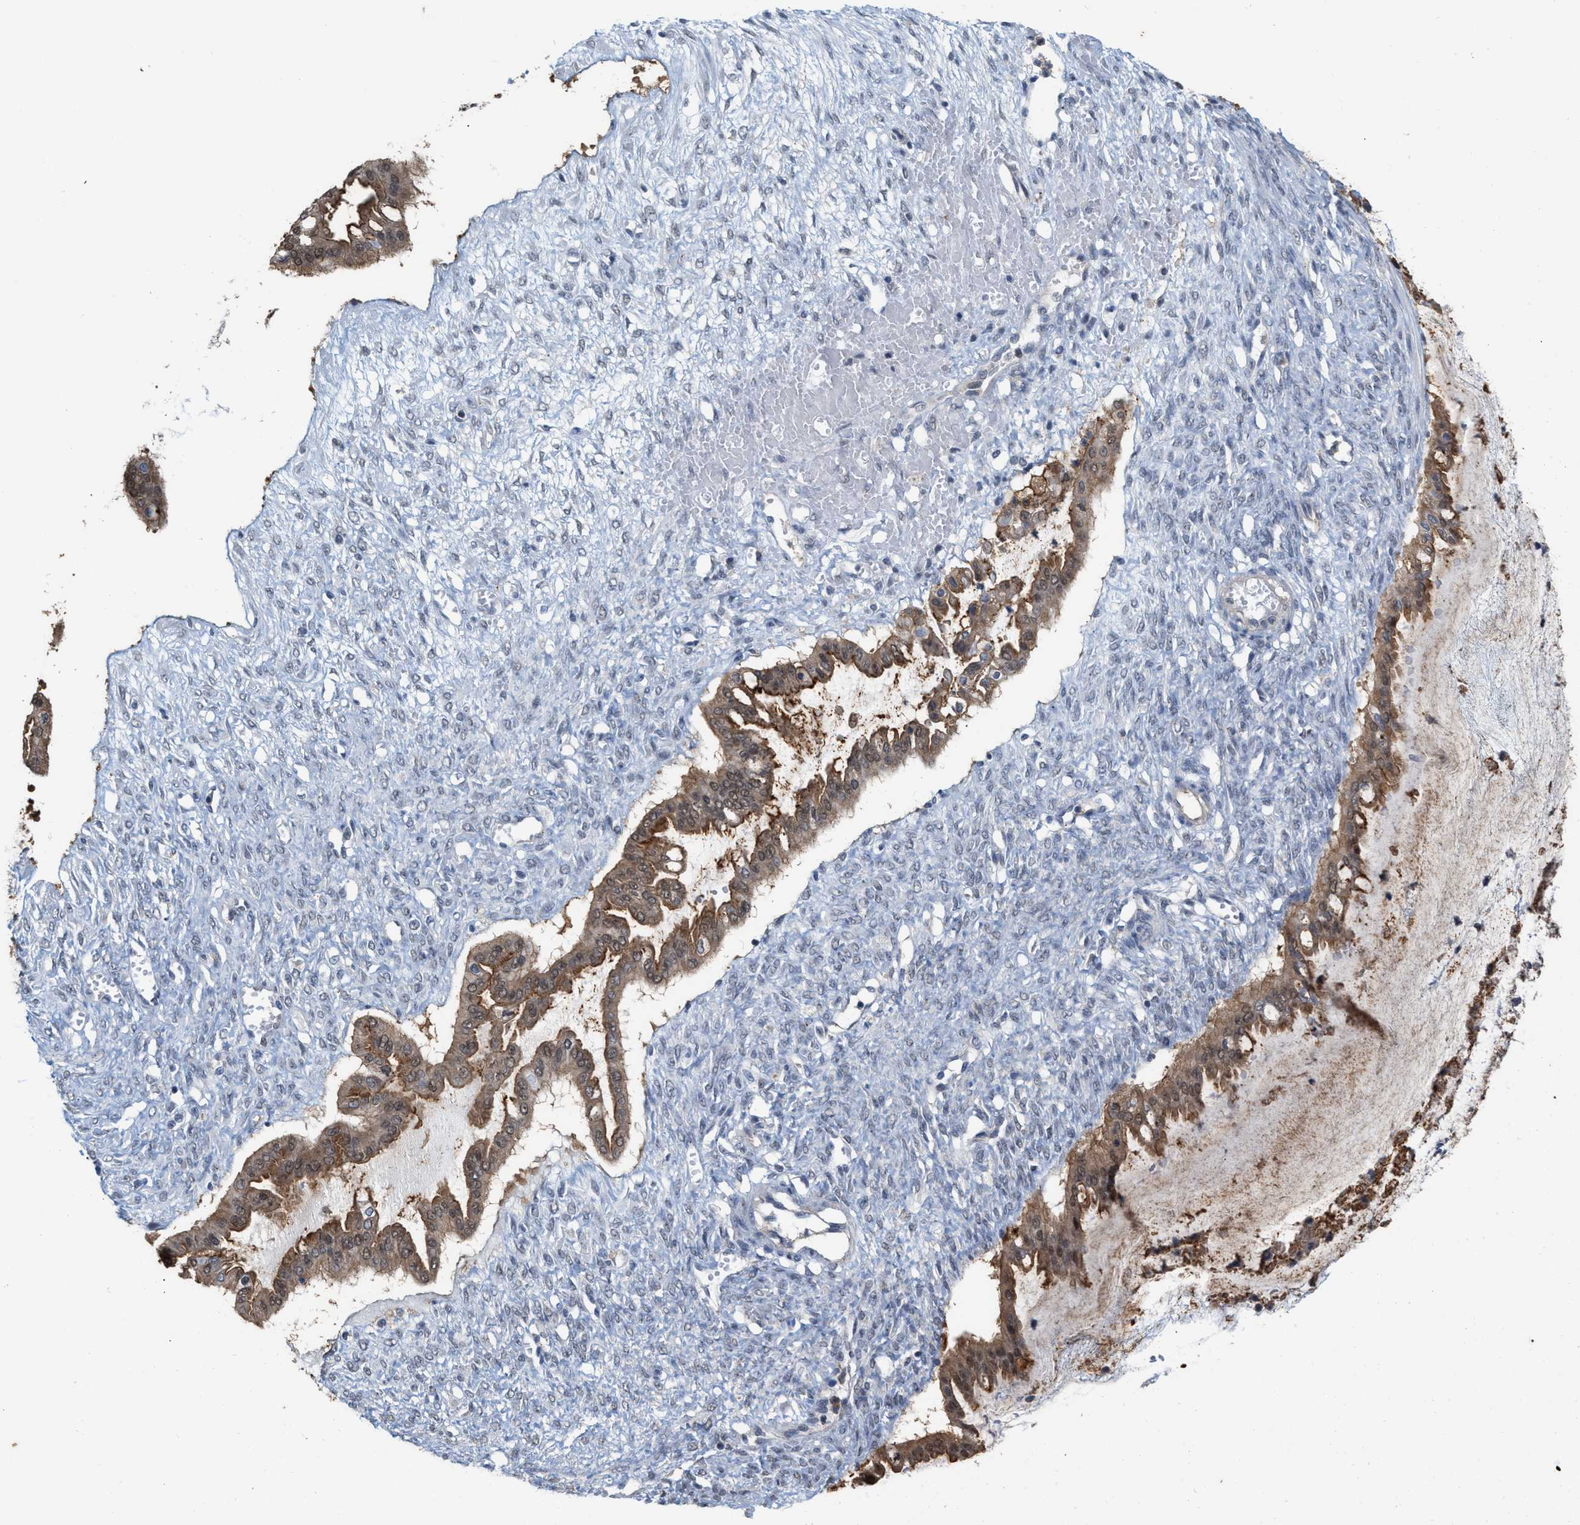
{"staining": {"intensity": "moderate", "quantity": ">75%", "location": "cytoplasmic/membranous"}, "tissue": "ovarian cancer", "cell_type": "Tumor cells", "image_type": "cancer", "snomed": [{"axis": "morphology", "description": "Cystadenocarcinoma, mucinous, NOS"}, {"axis": "topography", "description": "Ovary"}], "caption": "IHC of human mucinous cystadenocarcinoma (ovarian) reveals medium levels of moderate cytoplasmic/membranous expression in approximately >75% of tumor cells.", "gene": "BAIAP2L1", "patient": {"sex": "female", "age": 73}}